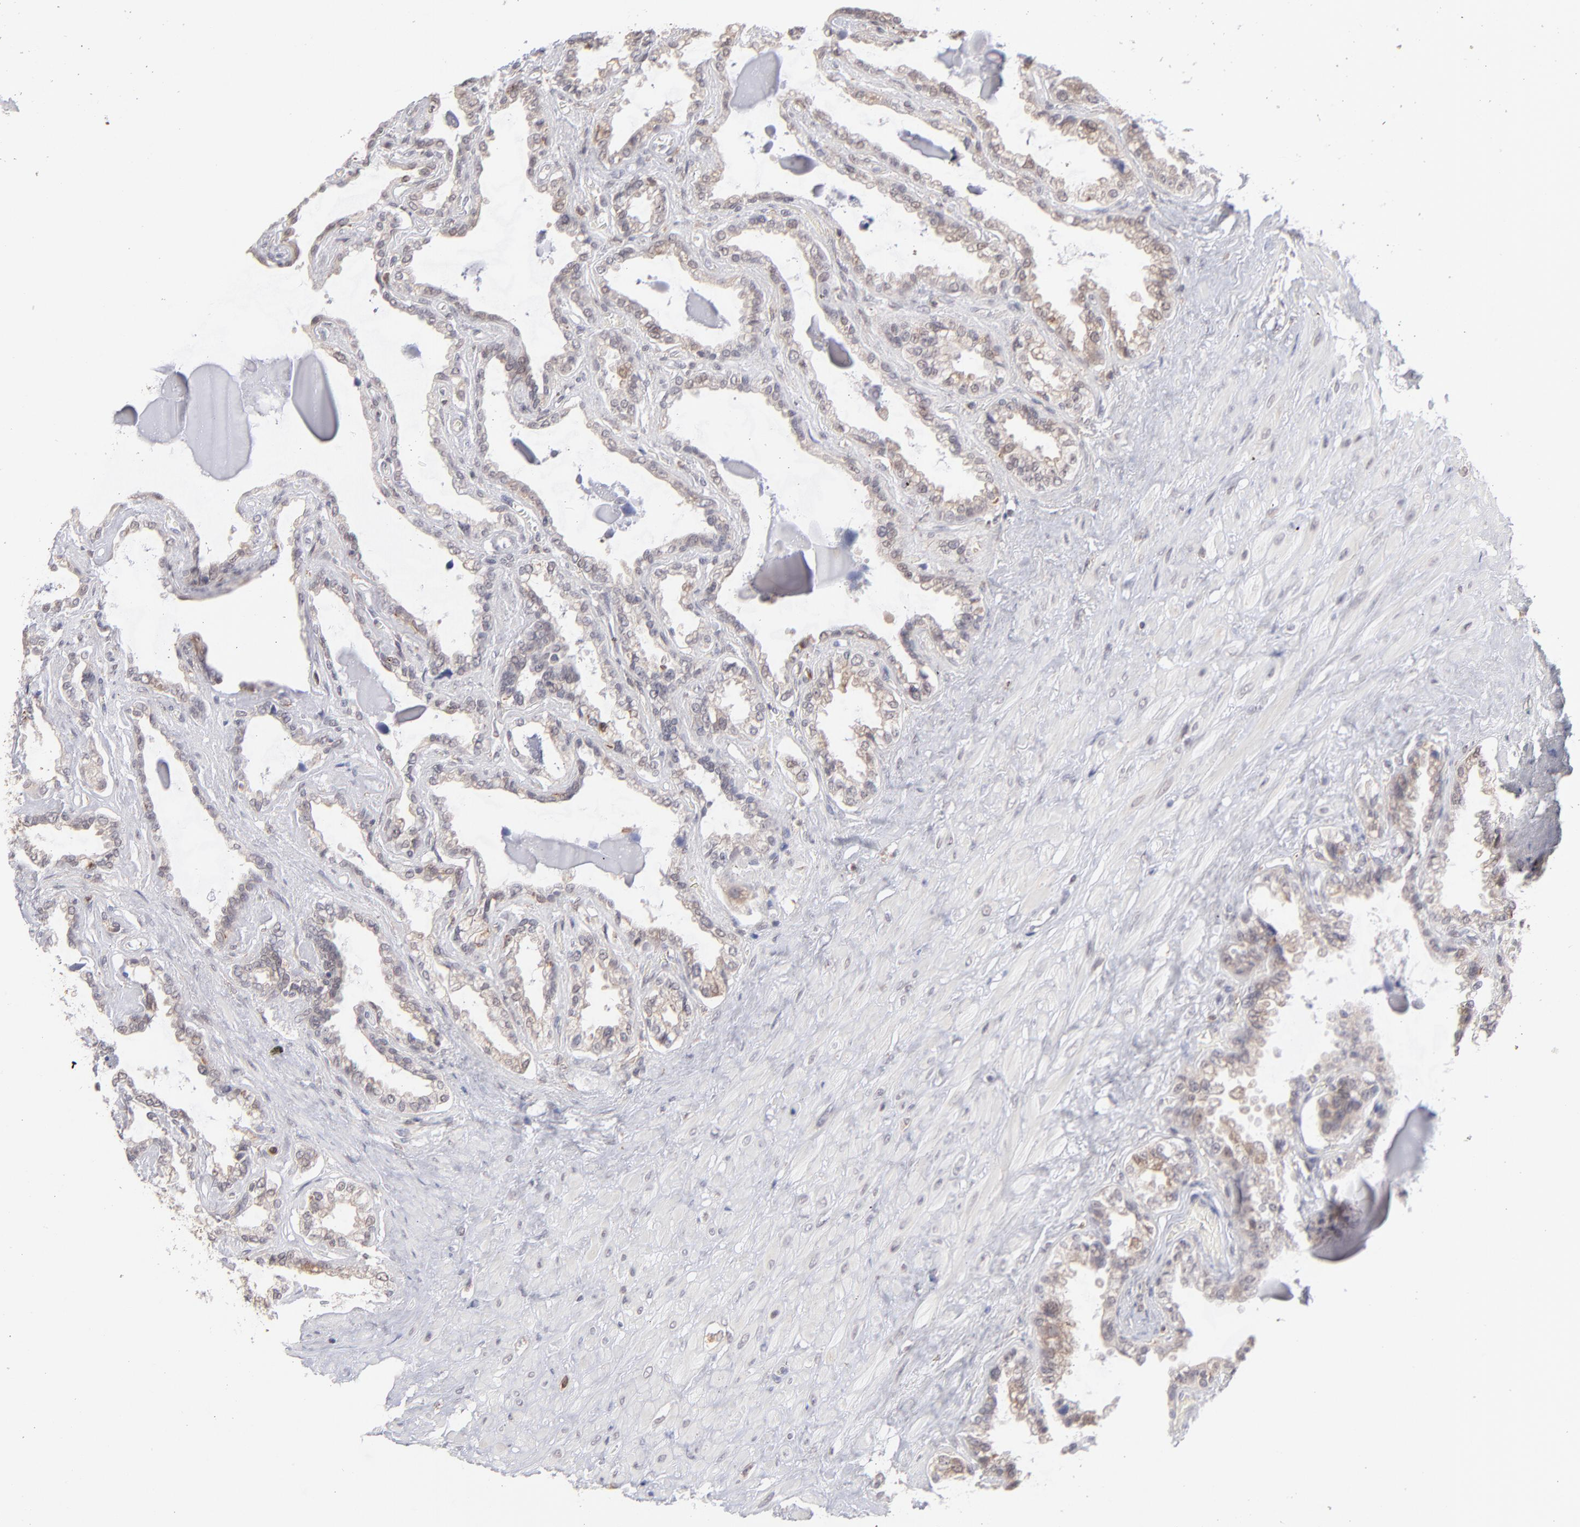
{"staining": {"intensity": "negative", "quantity": "none", "location": "none"}, "tissue": "seminal vesicle", "cell_type": "Glandular cells", "image_type": "normal", "snomed": [{"axis": "morphology", "description": "Normal tissue, NOS"}, {"axis": "morphology", "description": "Inflammation, NOS"}, {"axis": "topography", "description": "Urinary bladder"}, {"axis": "topography", "description": "Prostate"}, {"axis": "topography", "description": "Seminal veicle"}], "caption": "DAB immunohistochemical staining of normal human seminal vesicle shows no significant expression in glandular cells. Nuclei are stained in blue.", "gene": "OAS1", "patient": {"sex": "male", "age": 82}}